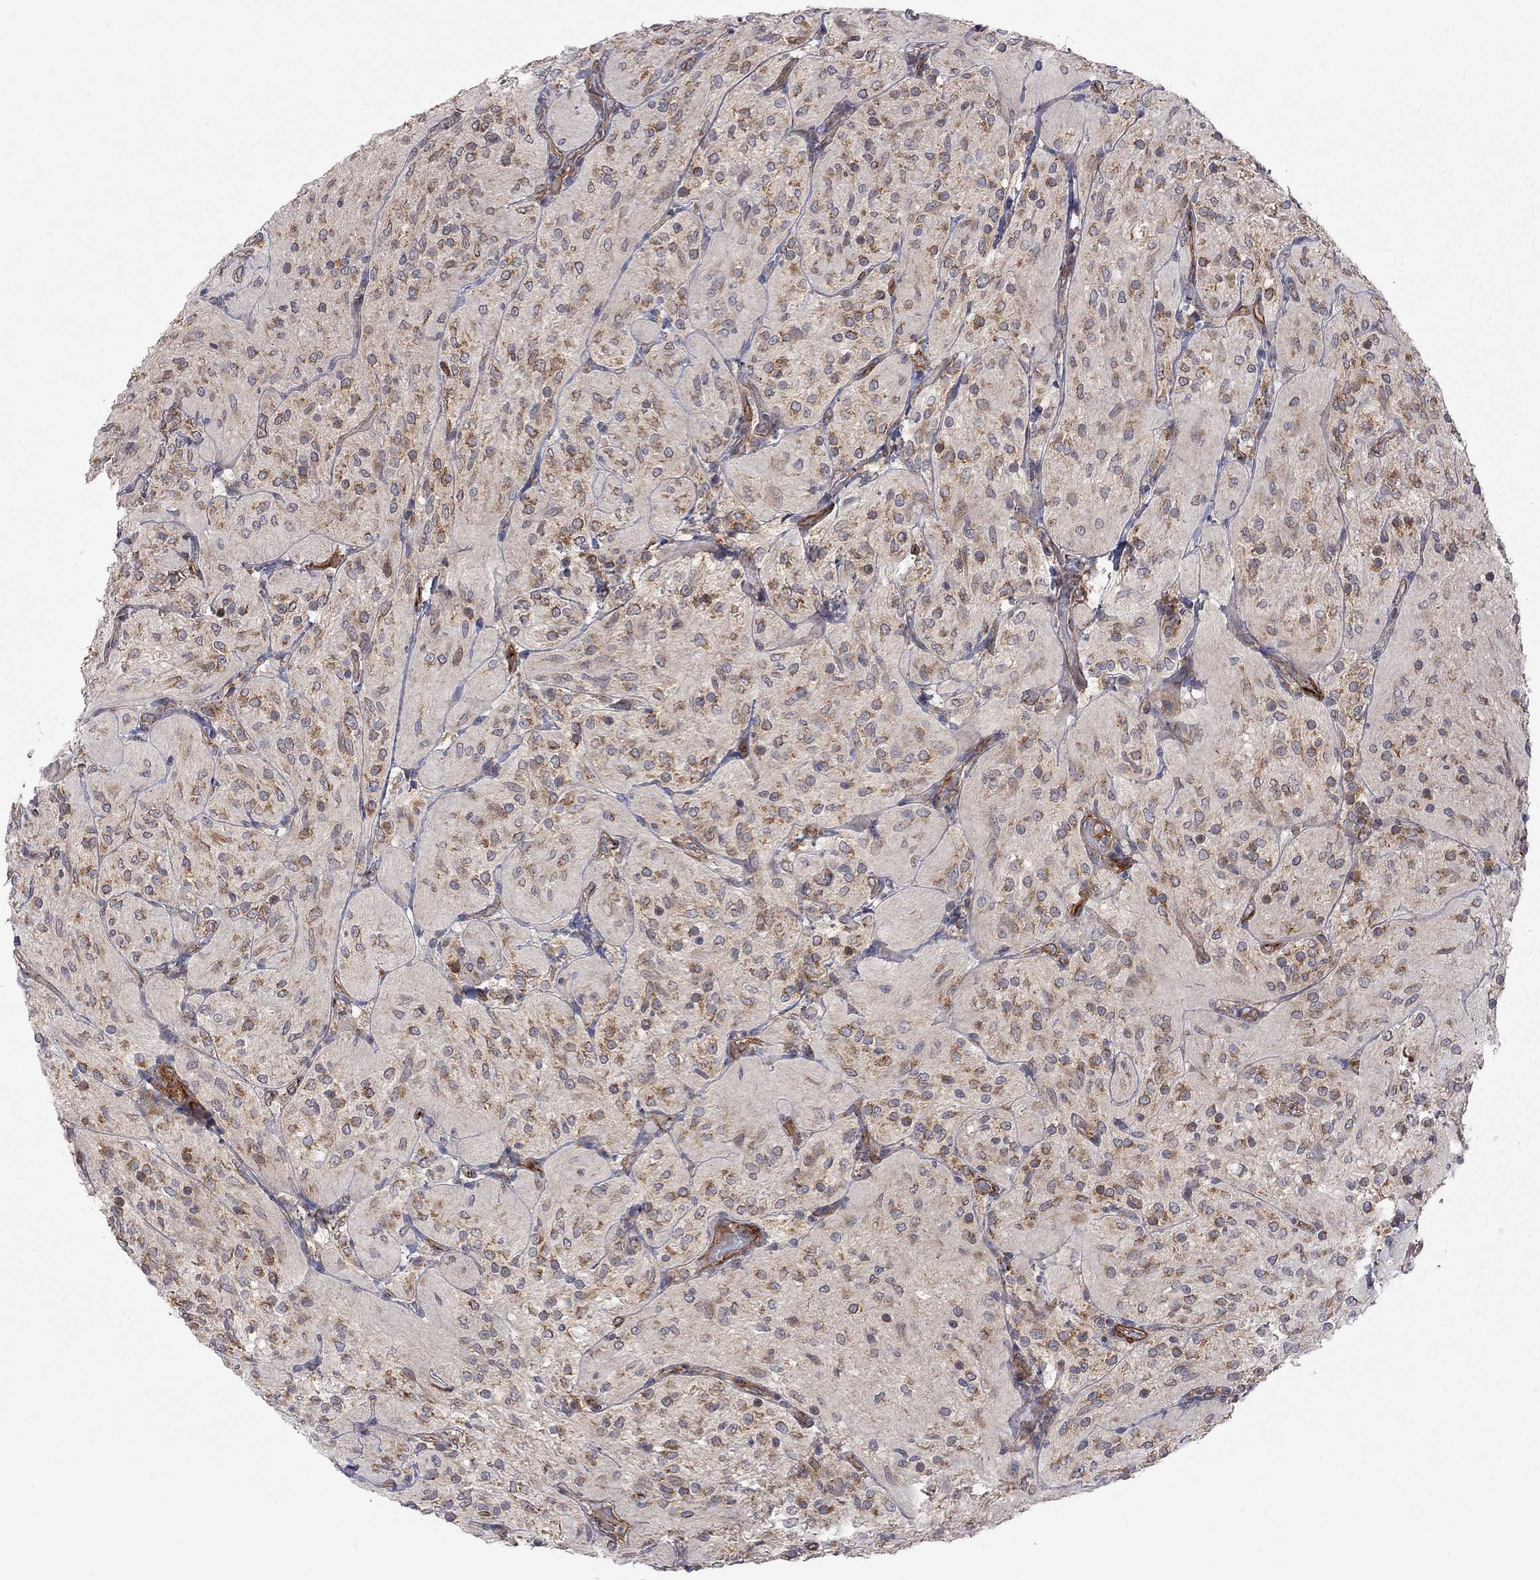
{"staining": {"intensity": "moderate", "quantity": "25%-75%", "location": "cytoplasmic/membranous"}, "tissue": "glioma", "cell_type": "Tumor cells", "image_type": "cancer", "snomed": [{"axis": "morphology", "description": "Glioma, malignant, Low grade"}, {"axis": "topography", "description": "Brain"}], "caption": "Immunohistochemistry (IHC) (DAB) staining of glioma exhibits moderate cytoplasmic/membranous protein positivity in approximately 25%-75% of tumor cells.", "gene": "EXOC3L2", "patient": {"sex": "male", "age": 3}}